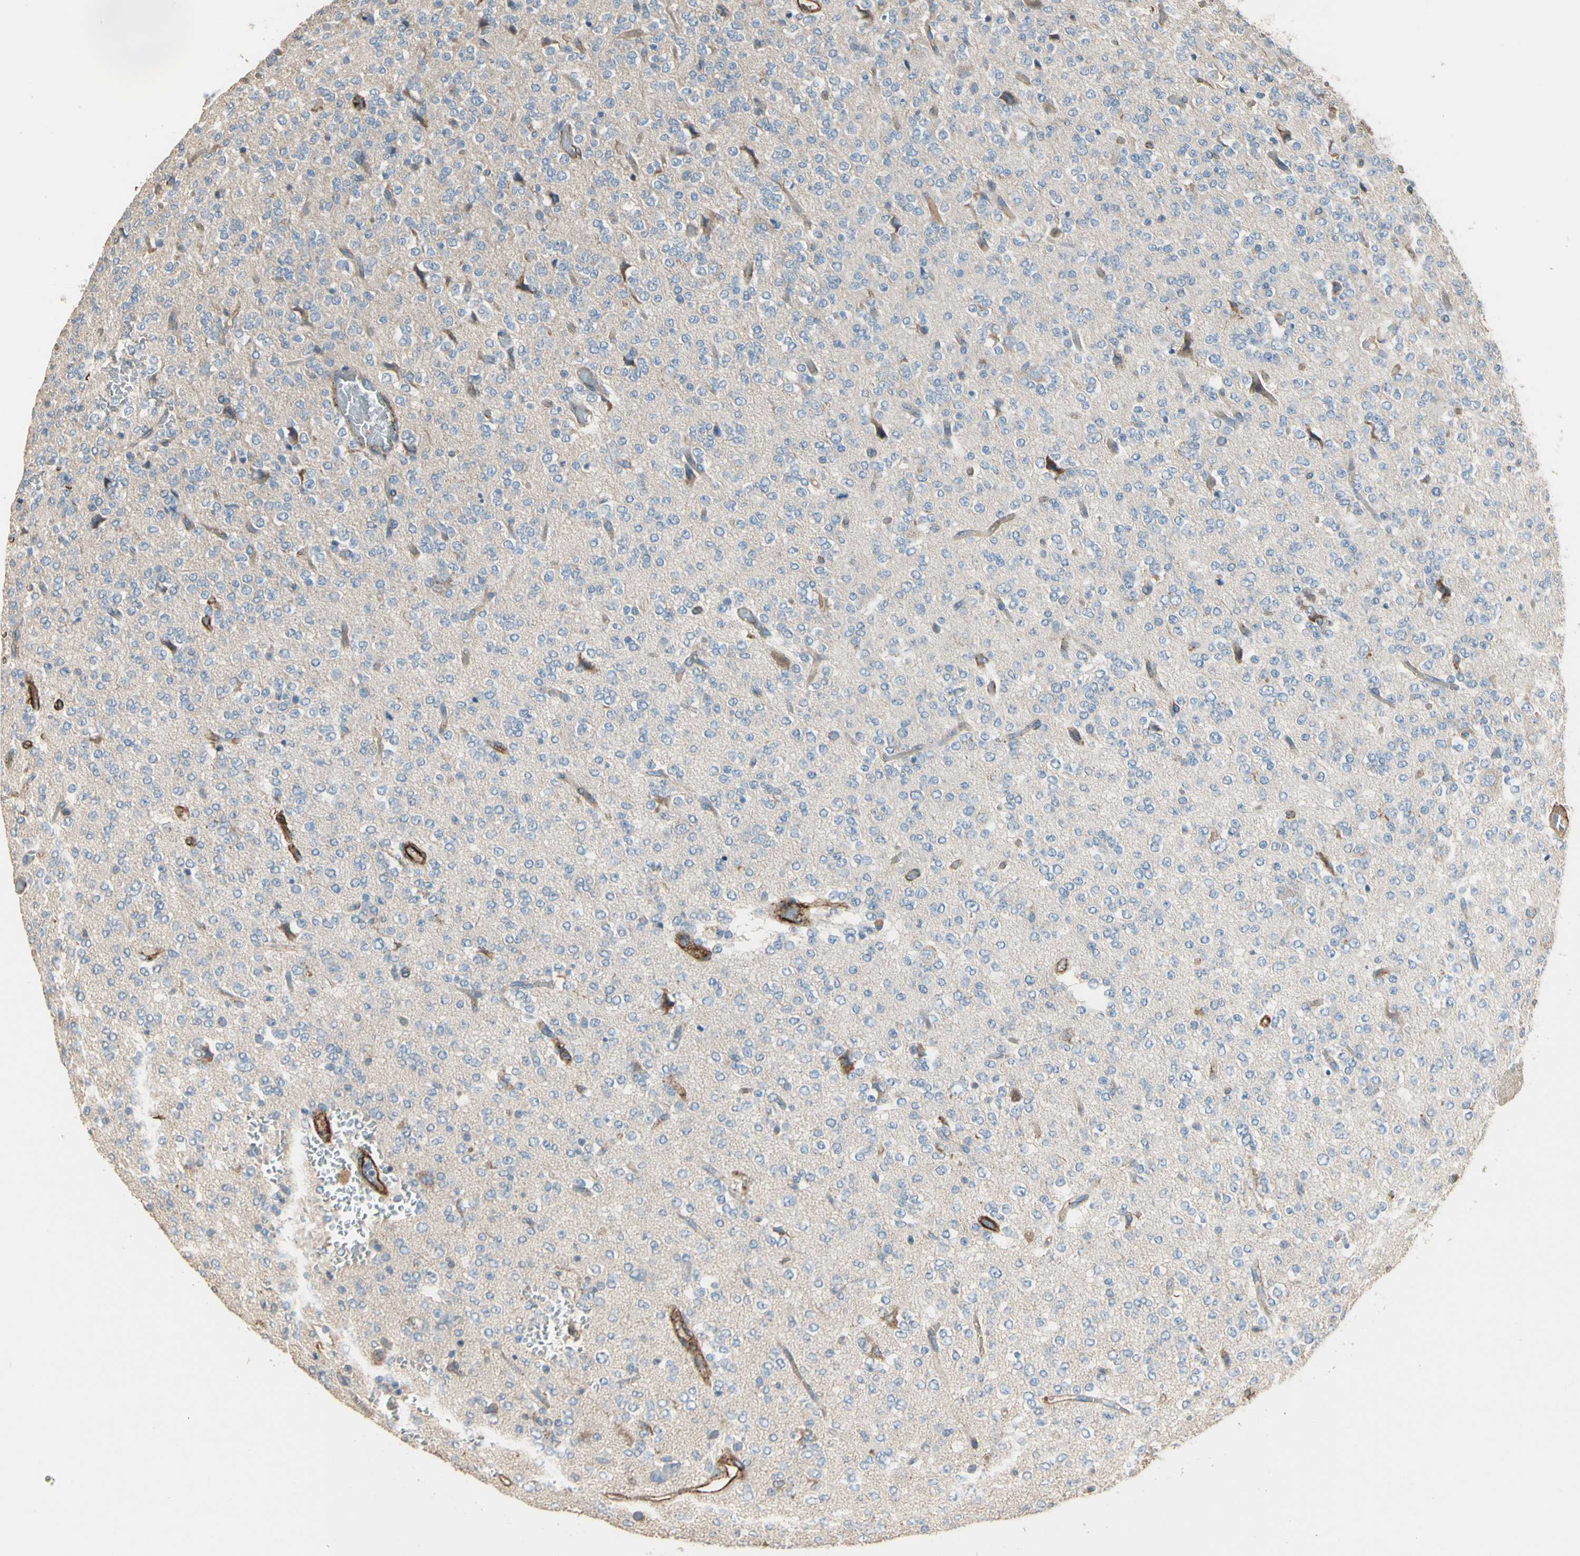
{"staining": {"intensity": "moderate", "quantity": "<25%", "location": "cytoplasmic/membranous"}, "tissue": "glioma", "cell_type": "Tumor cells", "image_type": "cancer", "snomed": [{"axis": "morphology", "description": "Glioma, malignant, Low grade"}, {"axis": "topography", "description": "Brain"}], "caption": "Approximately <25% of tumor cells in human glioma exhibit moderate cytoplasmic/membranous protein expression as visualized by brown immunohistochemical staining.", "gene": "SUSD2", "patient": {"sex": "male", "age": 38}}